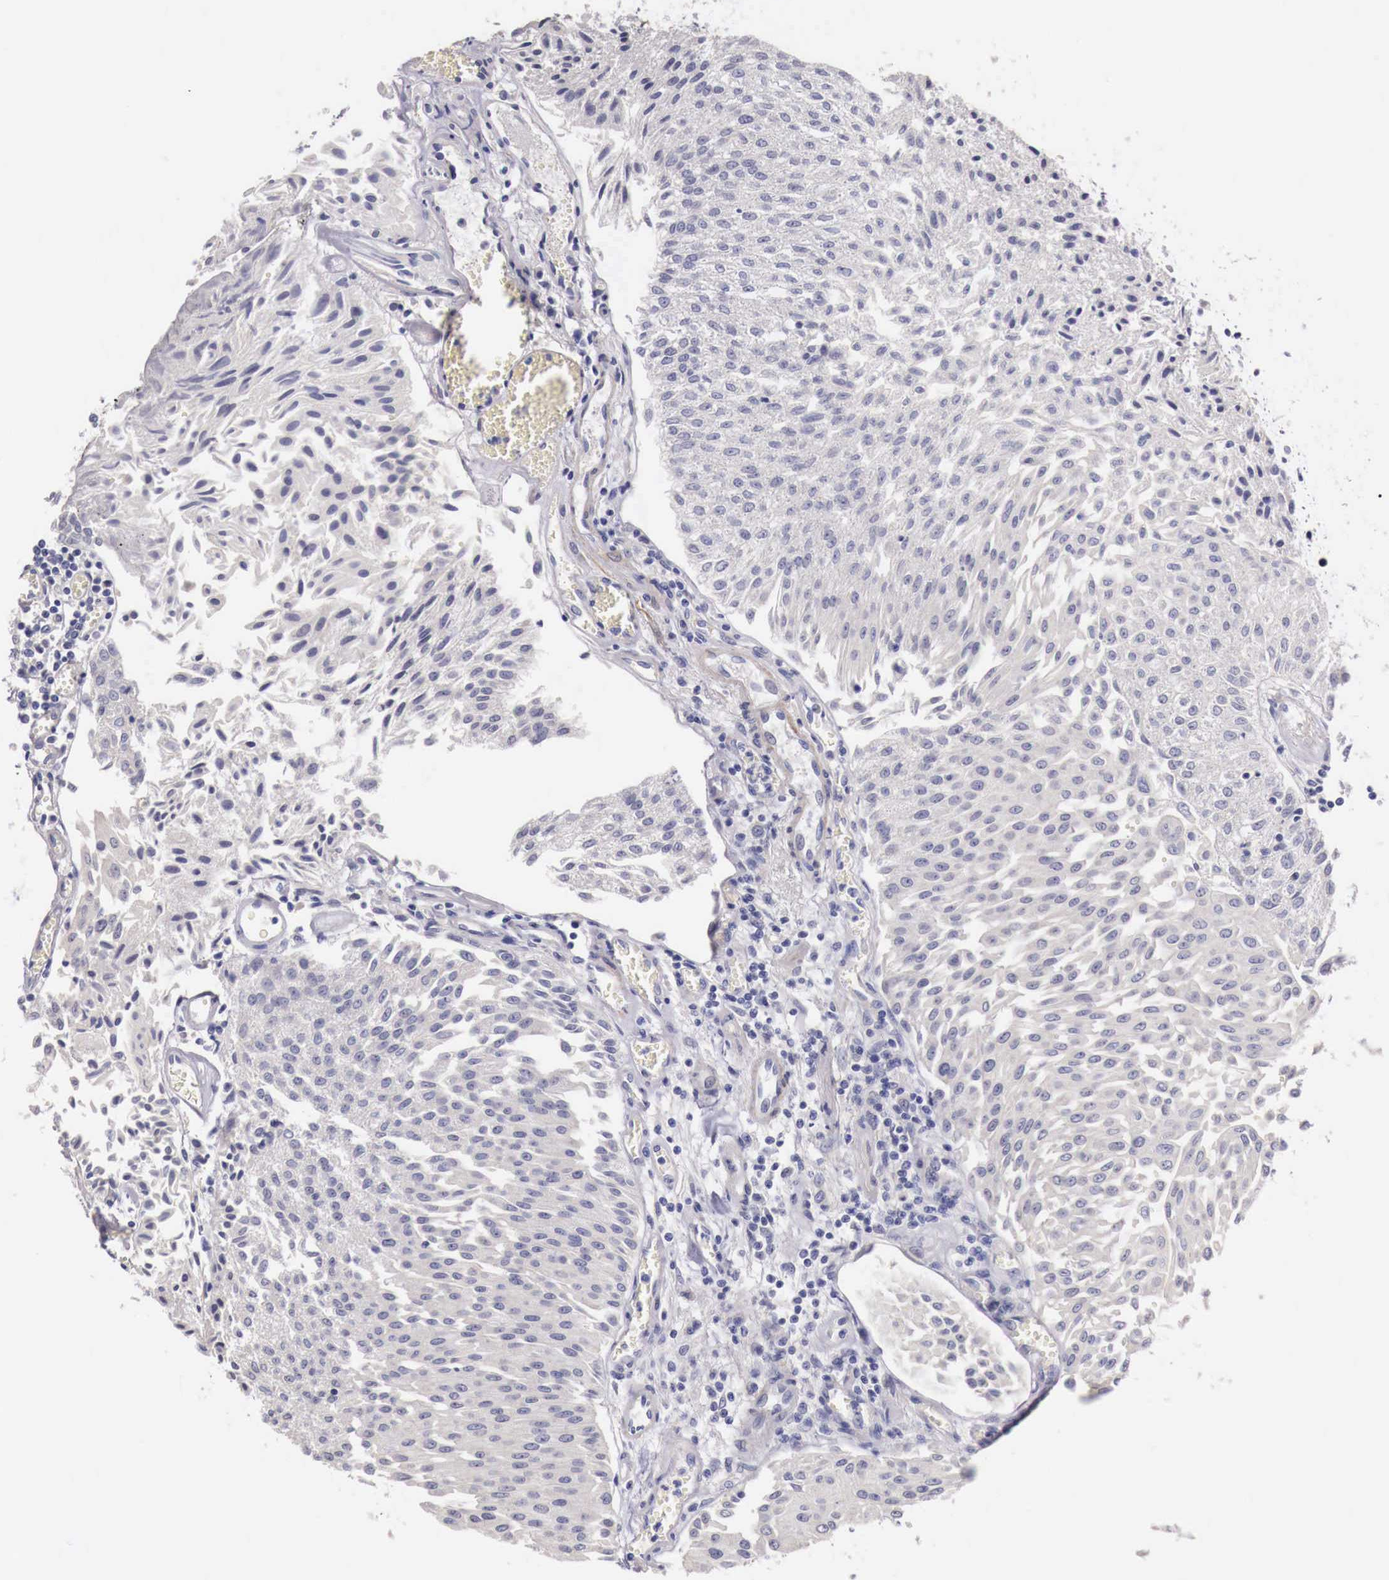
{"staining": {"intensity": "negative", "quantity": "none", "location": "none"}, "tissue": "urothelial cancer", "cell_type": "Tumor cells", "image_type": "cancer", "snomed": [{"axis": "morphology", "description": "Urothelial carcinoma, Low grade"}, {"axis": "topography", "description": "Urinary bladder"}], "caption": "An image of human urothelial cancer is negative for staining in tumor cells.", "gene": "ENOX2", "patient": {"sex": "male", "age": 86}}